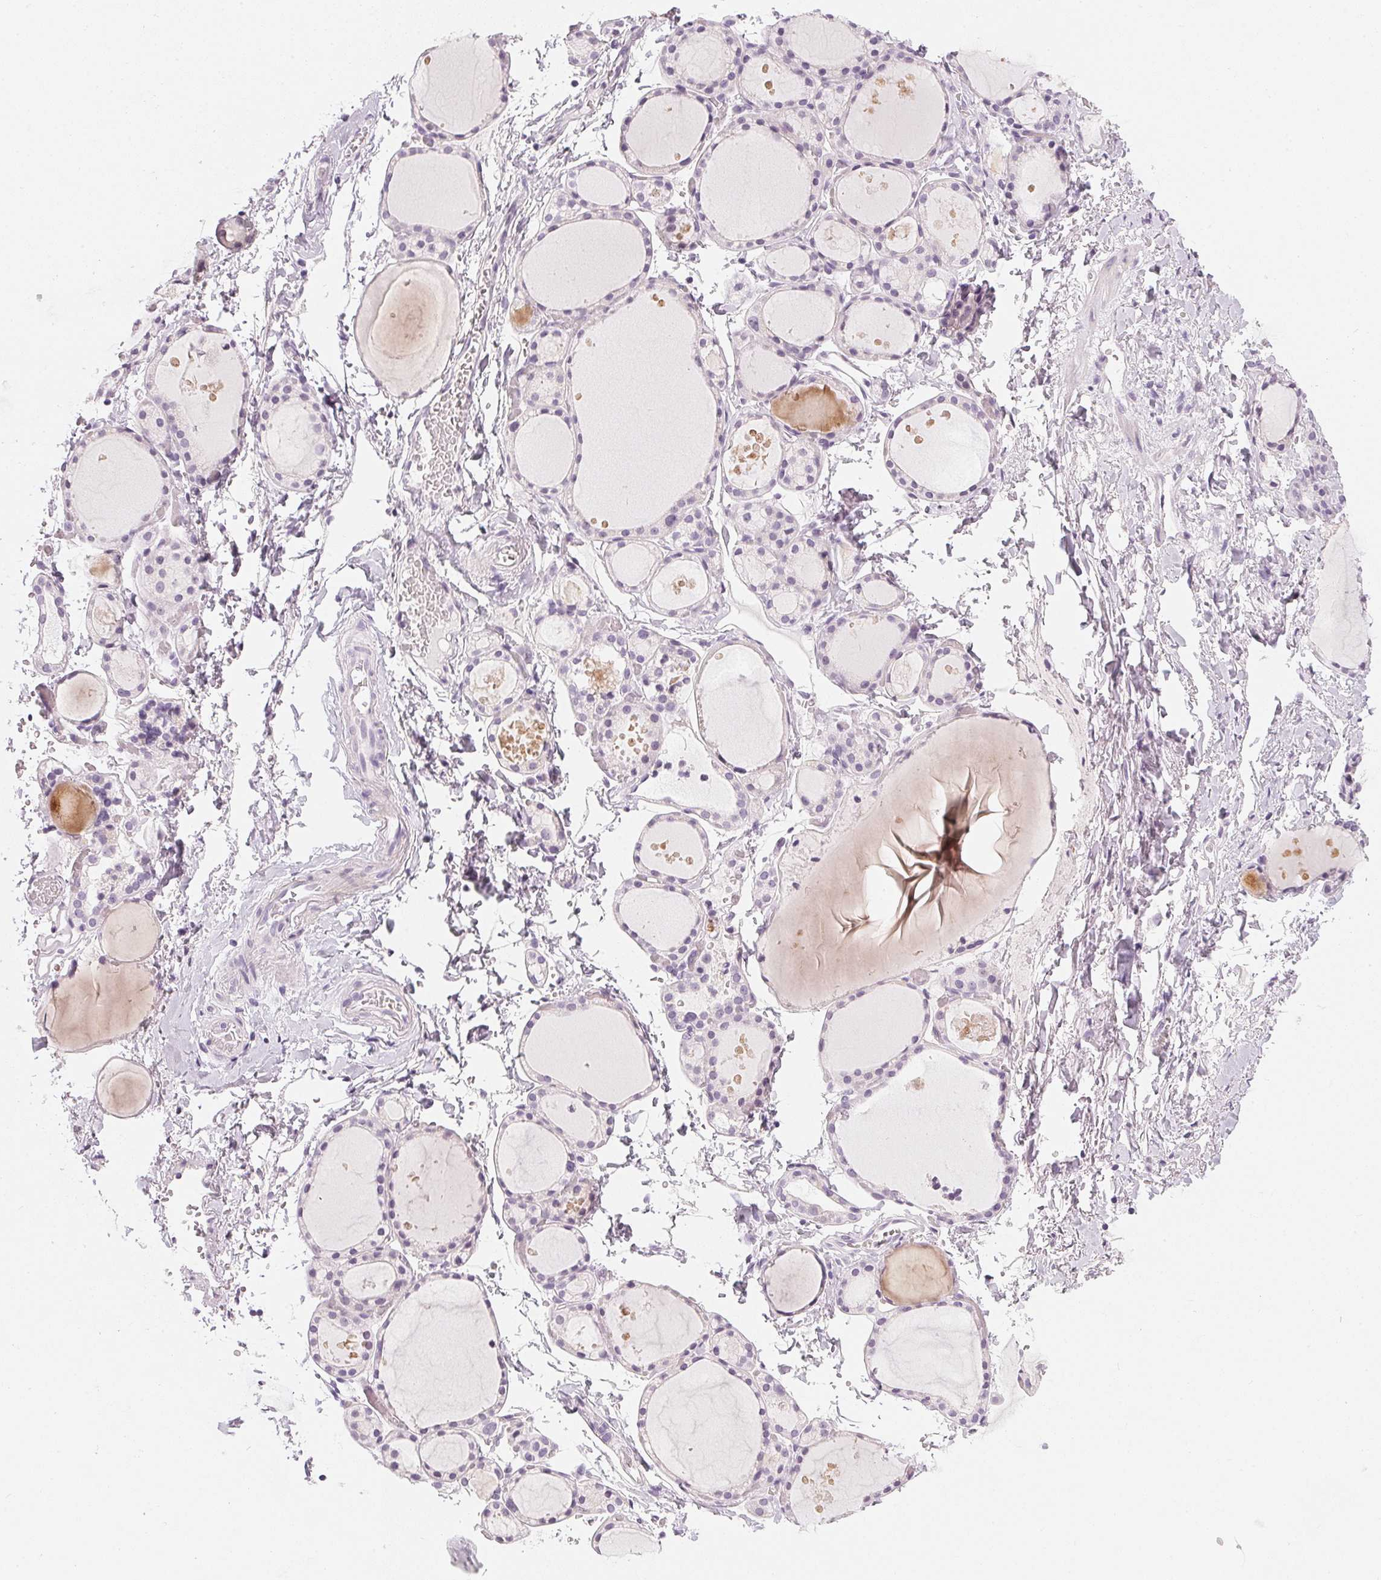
{"staining": {"intensity": "negative", "quantity": "none", "location": "none"}, "tissue": "thyroid gland", "cell_type": "Glandular cells", "image_type": "normal", "snomed": [{"axis": "morphology", "description": "Normal tissue, NOS"}, {"axis": "topography", "description": "Thyroid gland"}], "caption": "This photomicrograph is of benign thyroid gland stained with IHC to label a protein in brown with the nuclei are counter-stained blue. There is no positivity in glandular cells.", "gene": "CHST4", "patient": {"sex": "male", "age": 68}}